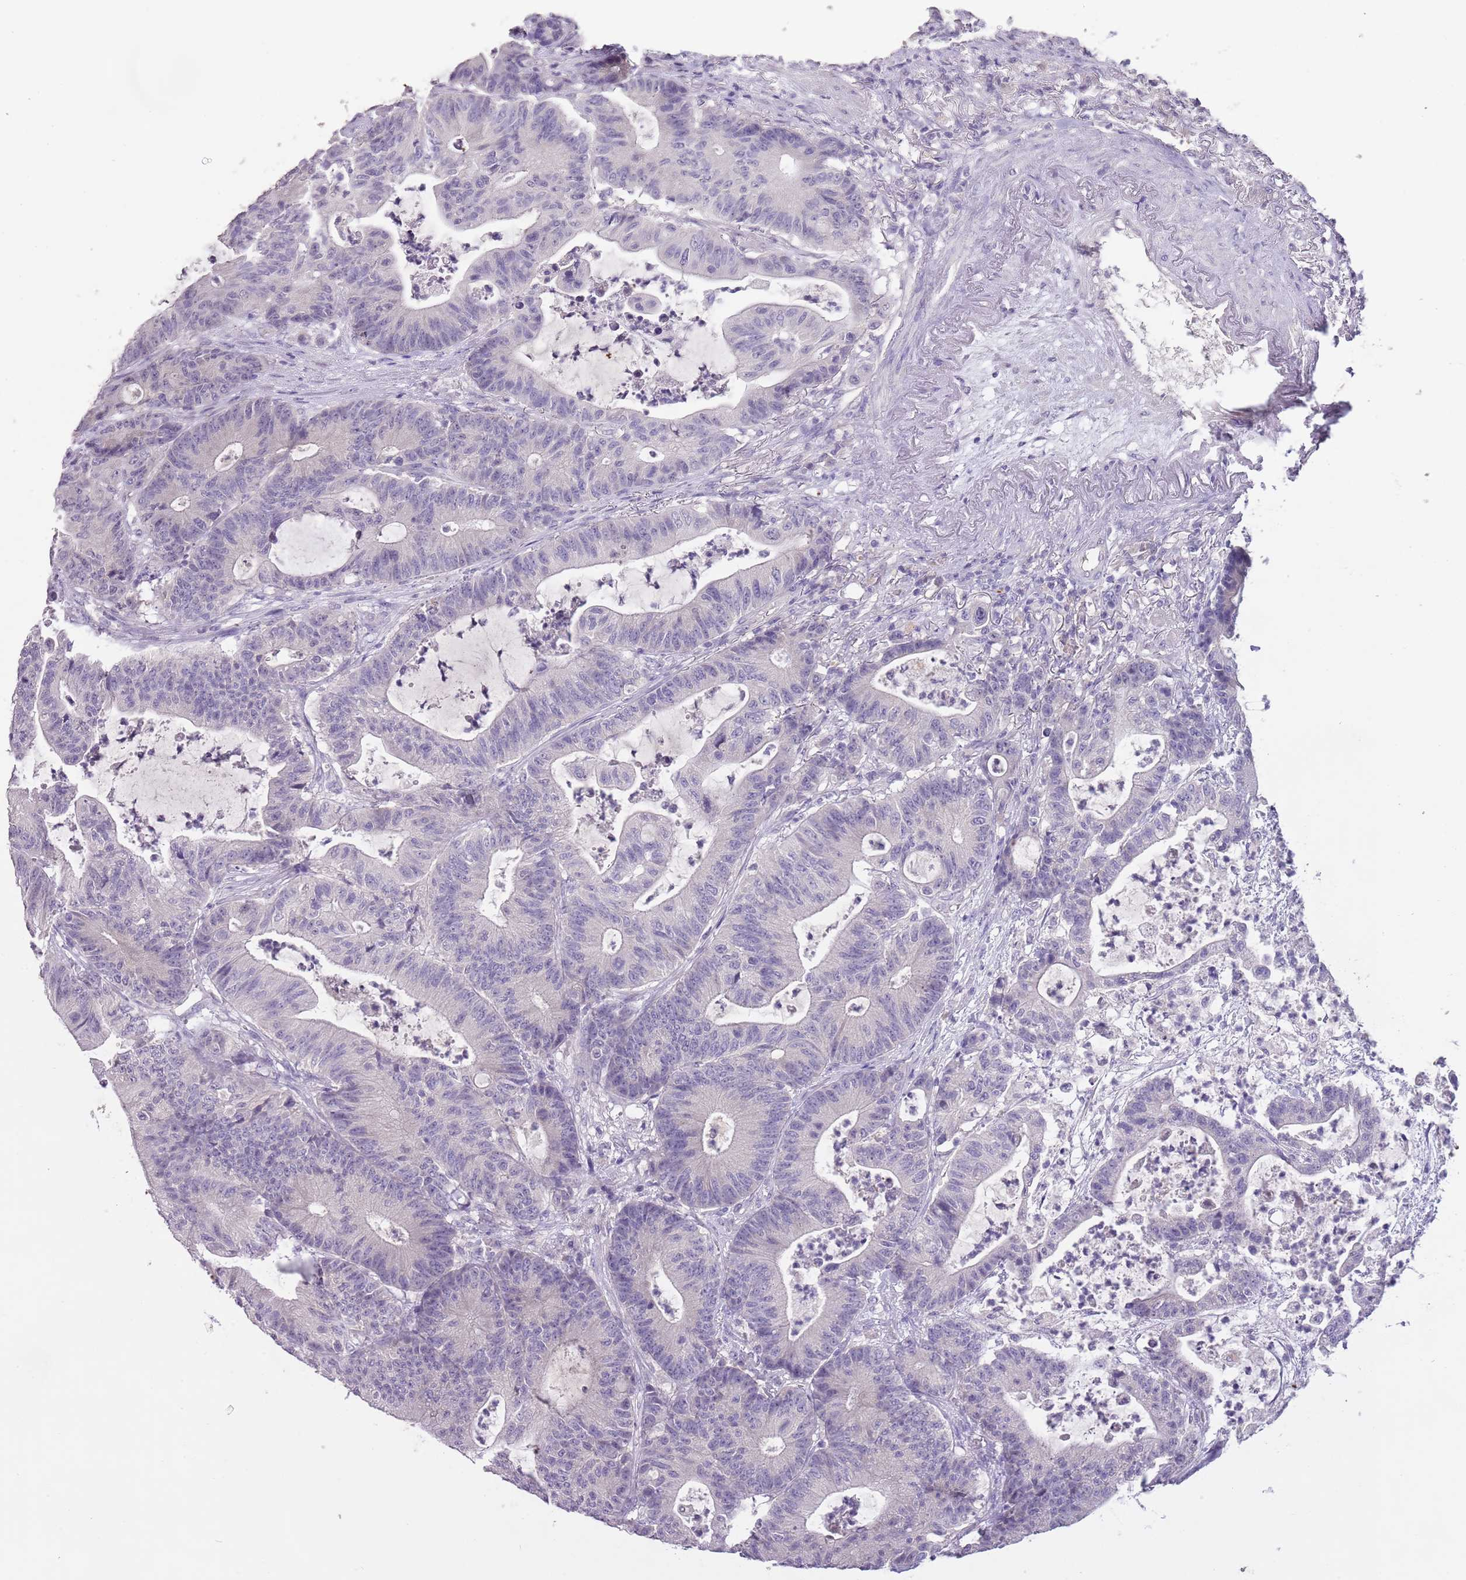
{"staining": {"intensity": "negative", "quantity": "none", "location": "none"}, "tissue": "colorectal cancer", "cell_type": "Tumor cells", "image_type": "cancer", "snomed": [{"axis": "morphology", "description": "Adenocarcinoma, NOS"}, {"axis": "topography", "description": "Colon"}], "caption": "Tumor cells are negative for brown protein staining in adenocarcinoma (colorectal). The staining was performed using DAB (3,3'-diaminobenzidine) to visualize the protein expression in brown, while the nuclei were stained in blue with hematoxylin (Magnification: 20x).", "gene": "SLC35E3", "patient": {"sex": "female", "age": 84}}